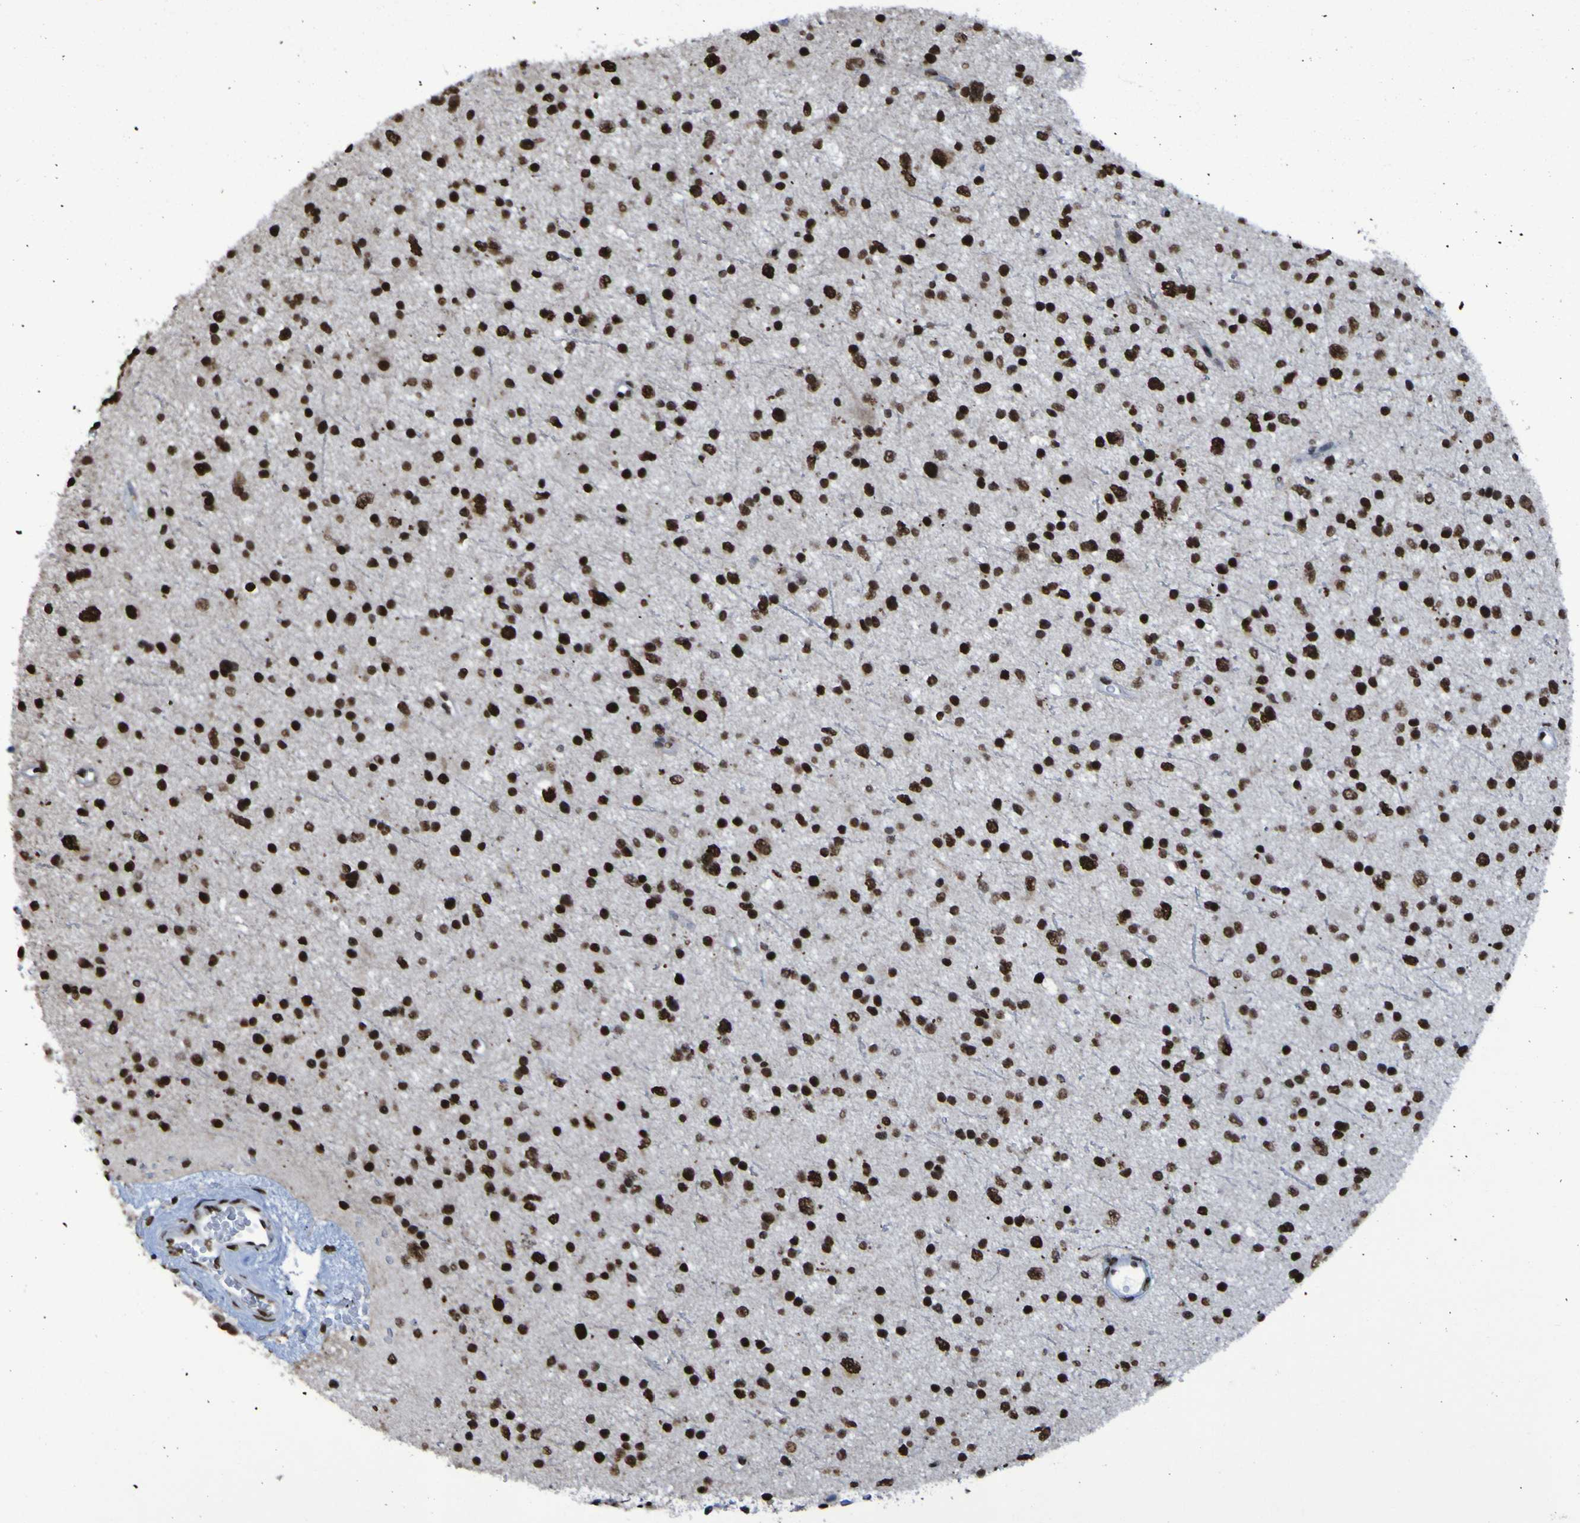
{"staining": {"intensity": "strong", "quantity": ">75%", "location": "nuclear"}, "tissue": "glioma", "cell_type": "Tumor cells", "image_type": "cancer", "snomed": [{"axis": "morphology", "description": "Glioma, malignant, Low grade"}, {"axis": "topography", "description": "Brain"}], "caption": "Immunohistochemistry of malignant glioma (low-grade) reveals high levels of strong nuclear positivity in approximately >75% of tumor cells.", "gene": "HNRNPR", "patient": {"sex": "female", "age": 37}}